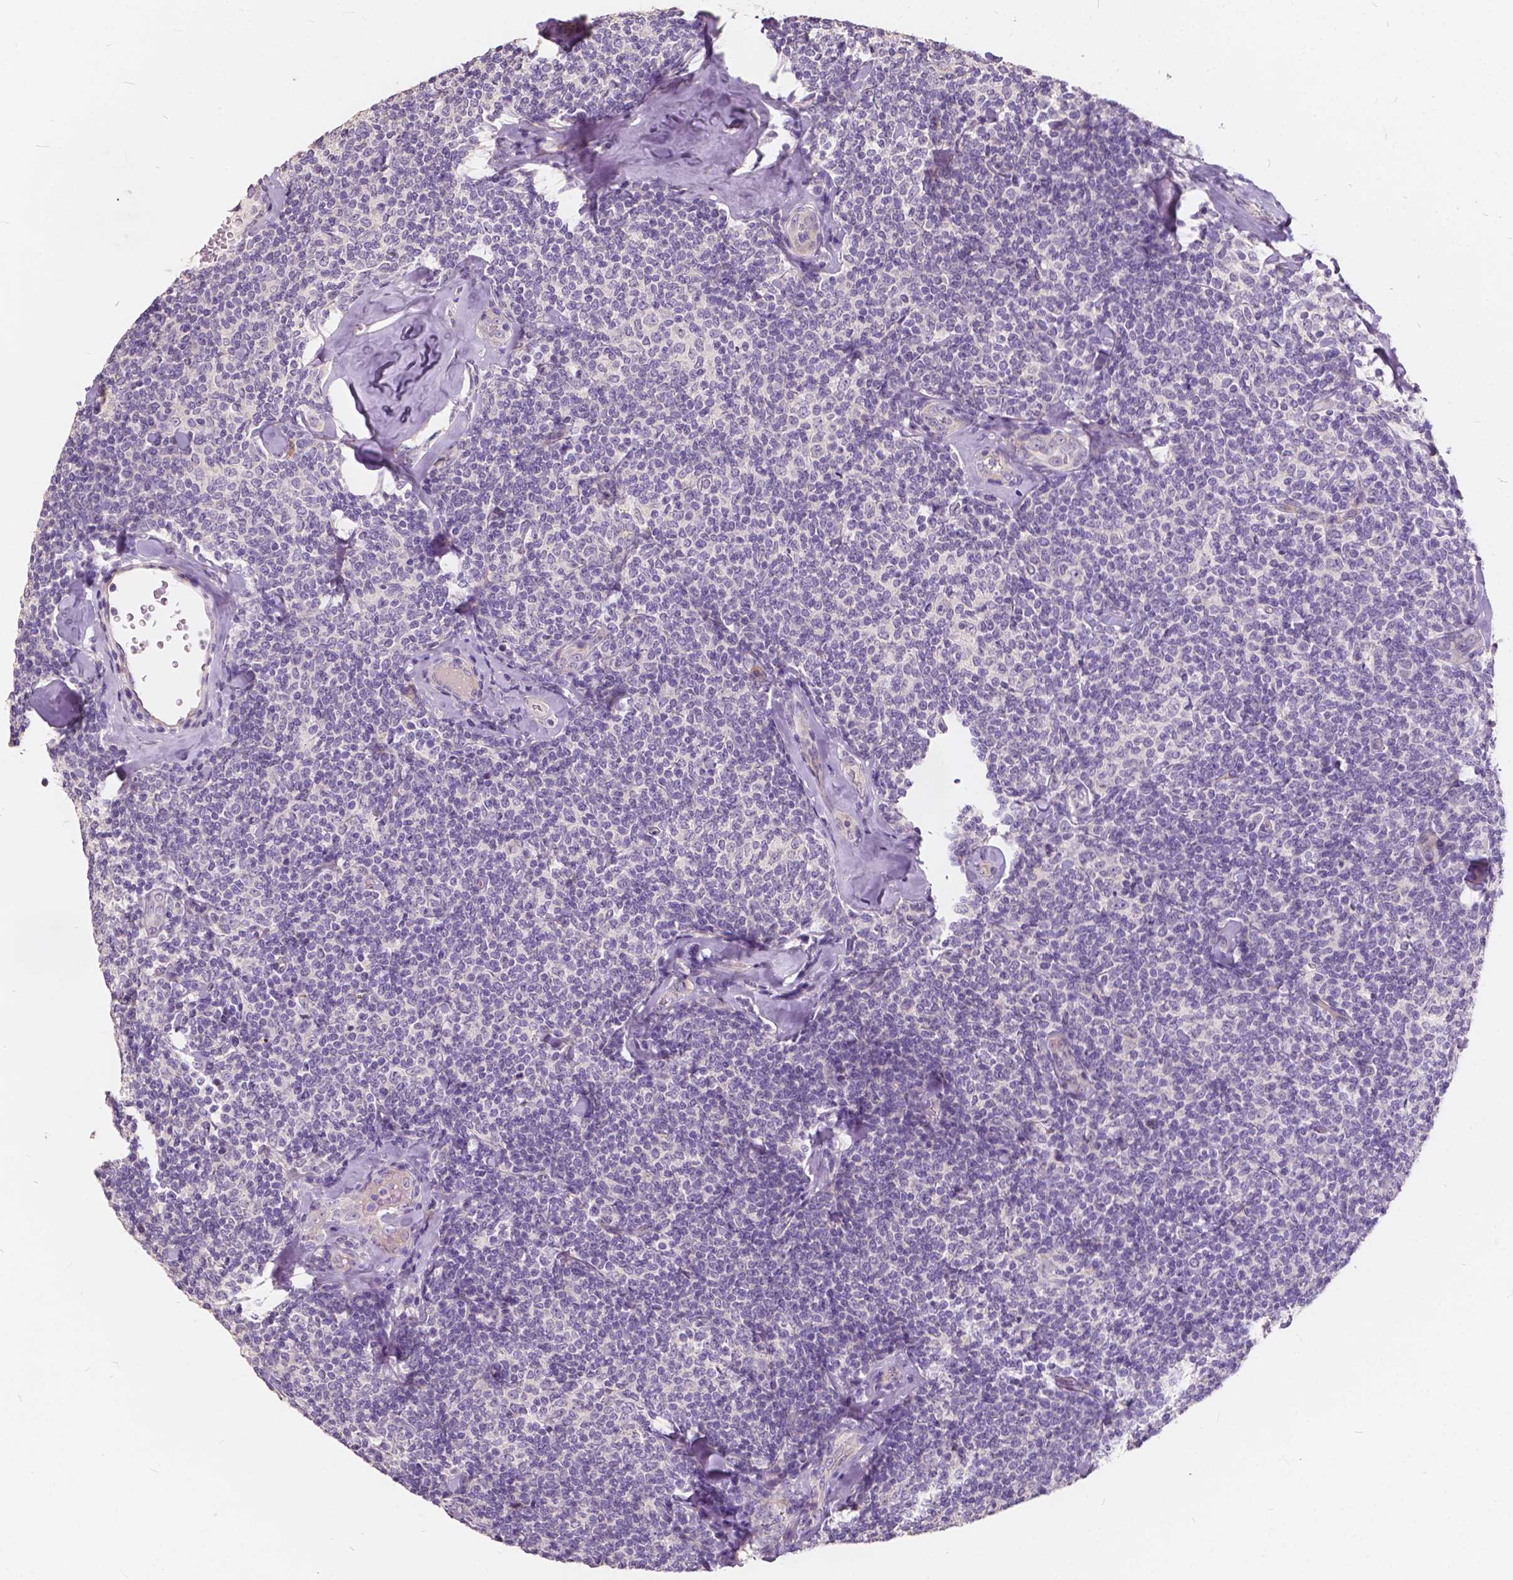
{"staining": {"intensity": "negative", "quantity": "none", "location": "none"}, "tissue": "lymphoma", "cell_type": "Tumor cells", "image_type": "cancer", "snomed": [{"axis": "morphology", "description": "Malignant lymphoma, non-Hodgkin's type, Low grade"}, {"axis": "topography", "description": "Lymph node"}], "caption": "Malignant lymphoma, non-Hodgkin's type (low-grade) was stained to show a protein in brown. There is no significant expression in tumor cells. (Immunohistochemistry (ihc), brightfield microscopy, high magnification).", "gene": "SLC7A8", "patient": {"sex": "female", "age": 56}}